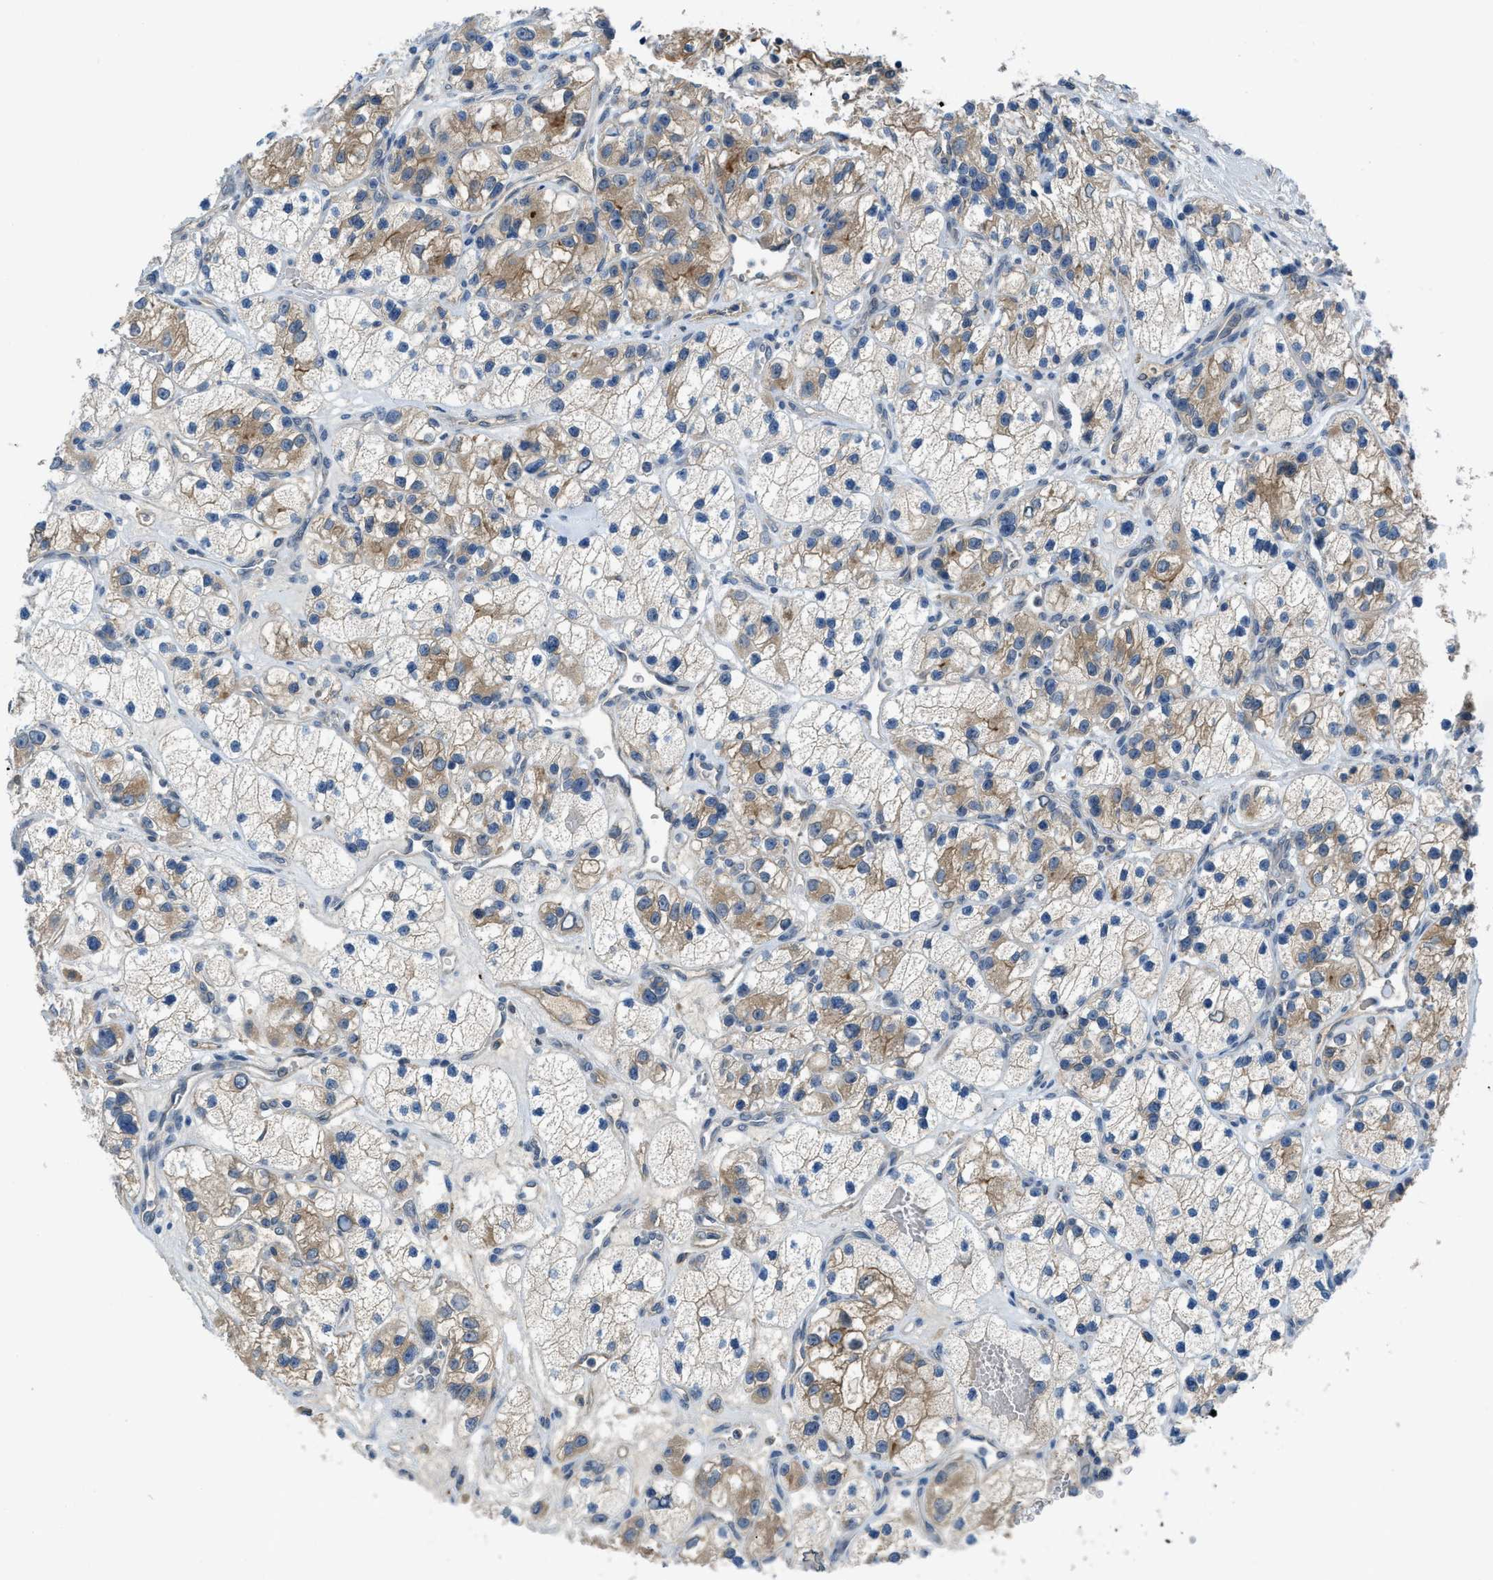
{"staining": {"intensity": "moderate", "quantity": "25%-75%", "location": "cytoplasmic/membranous"}, "tissue": "renal cancer", "cell_type": "Tumor cells", "image_type": "cancer", "snomed": [{"axis": "morphology", "description": "Adenocarcinoma, NOS"}, {"axis": "topography", "description": "Kidney"}], "caption": "IHC photomicrograph of renal cancer stained for a protein (brown), which displays medium levels of moderate cytoplasmic/membranous staining in about 25%-75% of tumor cells.", "gene": "BAZ2B", "patient": {"sex": "female", "age": 57}}